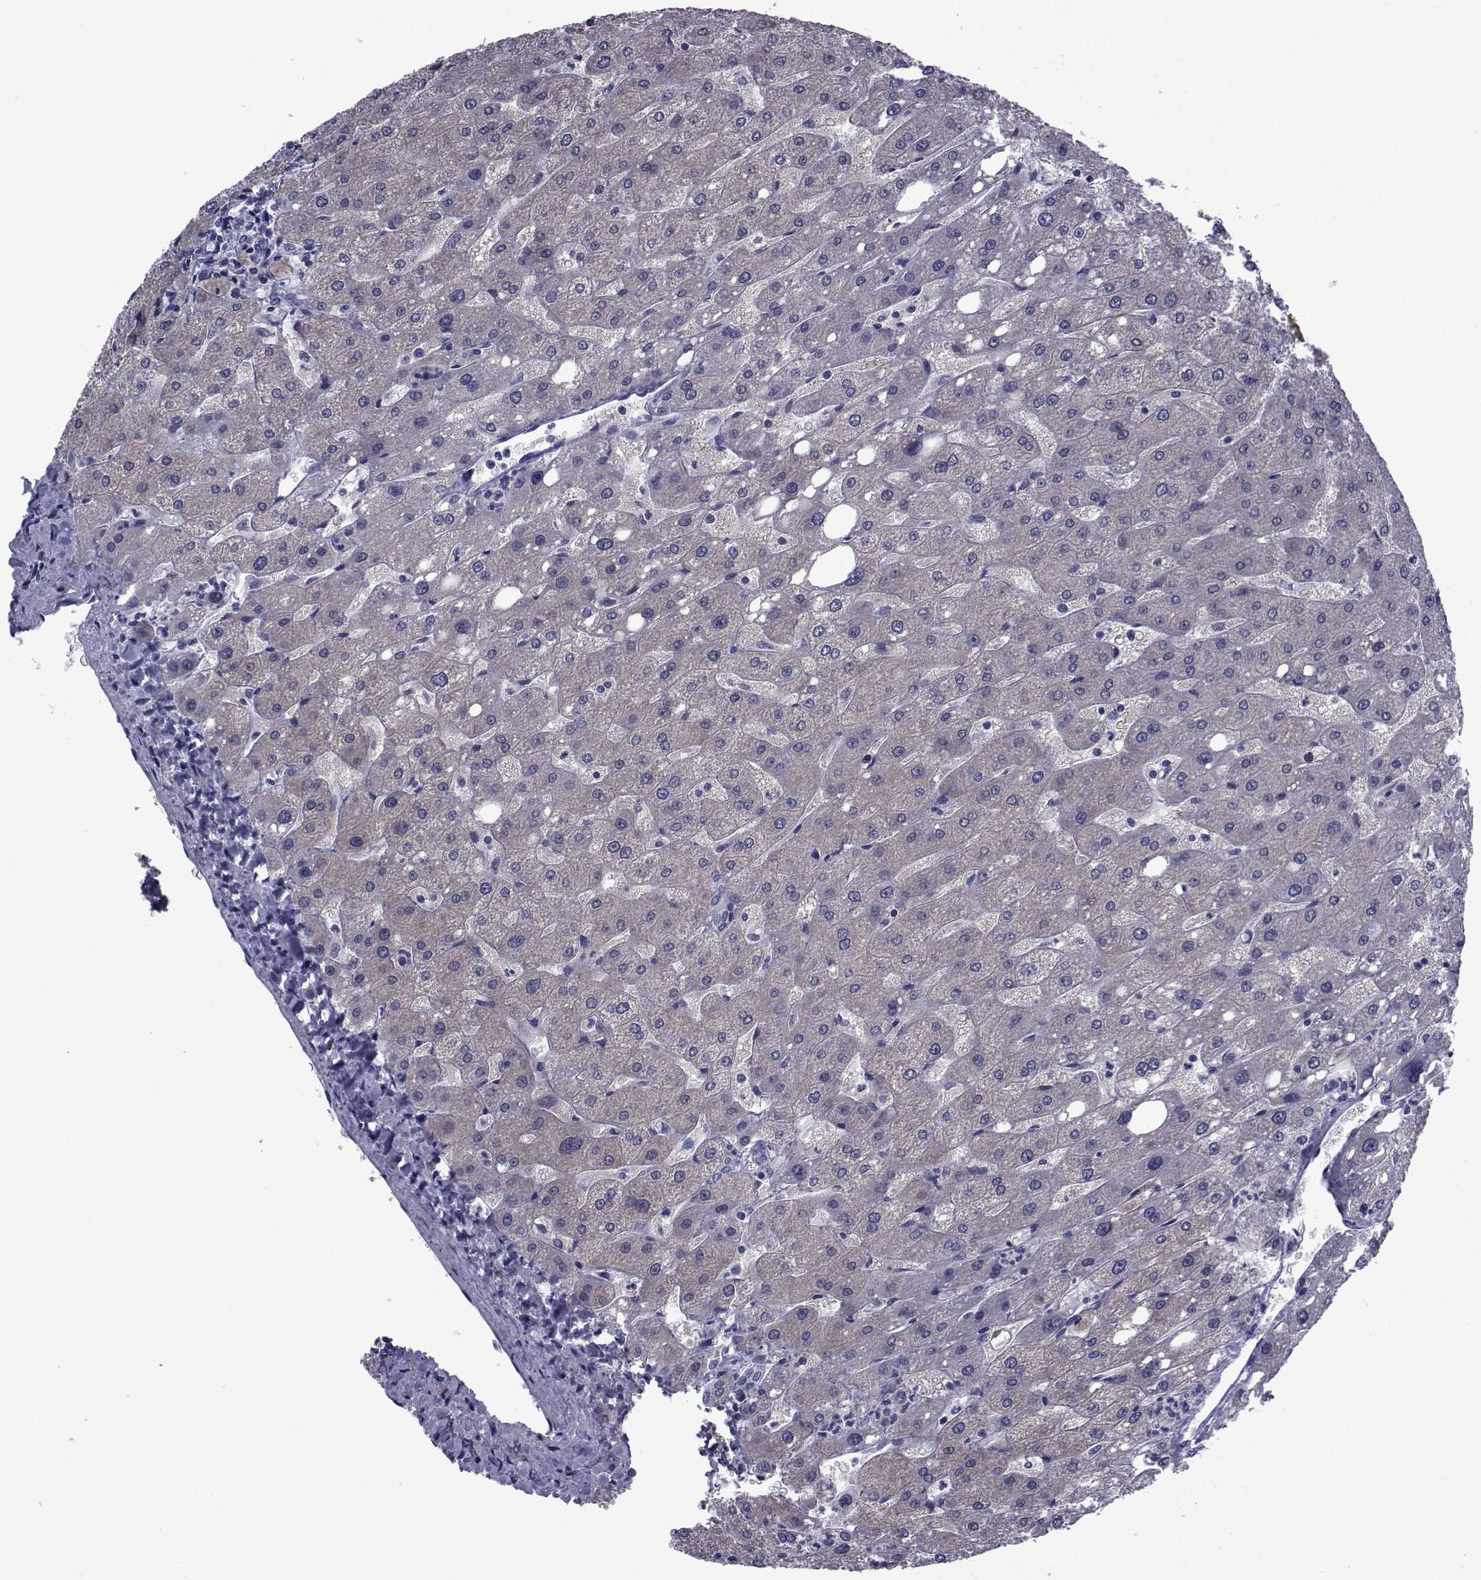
{"staining": {"intensity": "negative", "quantity": "none", "location": "none"}, "tissue": "liver", "cell_type": "Cholangiocytes", "image_type": "normal", "snomed": [{"axis": "morphology", "description": "Normal tissue, NOS"}, {"axis": "topography", "description": "Liver"}], "caption": "IHC micrograph of unremarkable liver: liver stained with DAB (3,3'-diaminobenzidine) shows no significant protein staining in cholangiocytes. (Stains: DAB immunohistochemistry (IHC) with hematoxylin counter stain, Microscopy: brightfield microscopy at high magnification).", "gene": "CHRNA1", "patient": {"sex": "male", "age": 67}}